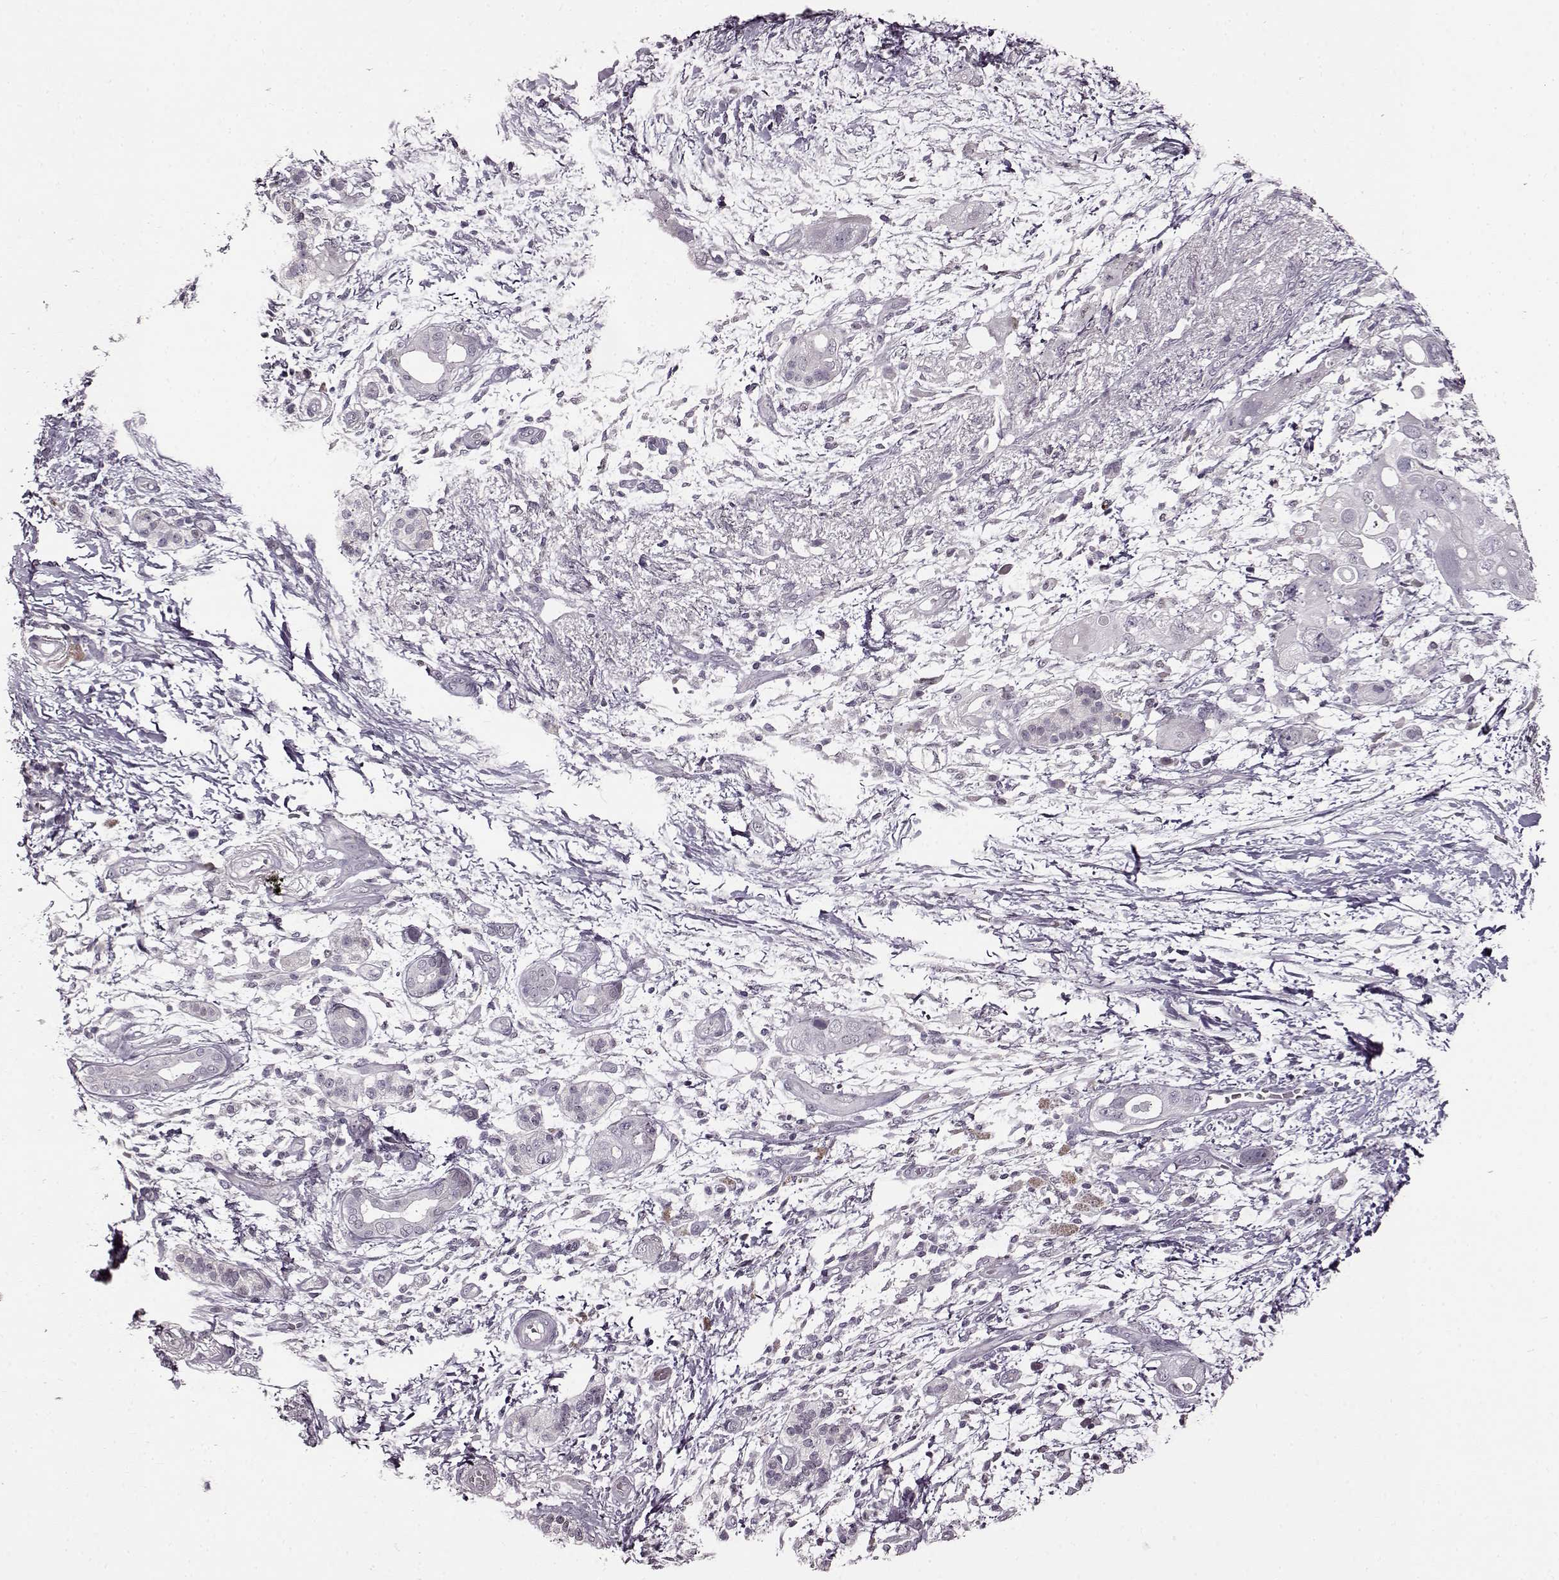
{"staining": {"intensity": "negative", "quantity": "none", "location": "none"}, "tissue": "pancreatic cancer", "cell_type": "Tumor cells", "image_type": "cancer", "snomed": [{"axis": "morphology", "description": "Adenocarcinoma, NOS"}, {"axis": "topography", "description": "Pancreas"}], "caption": "This is an immunohistochemistry (IHC) photomicrograph of human pancreatic adenocarcinoma. There is no positivity in tumor cells.", "gene": "CNGA3", "patient": {"sex": "female", "age": 72}}